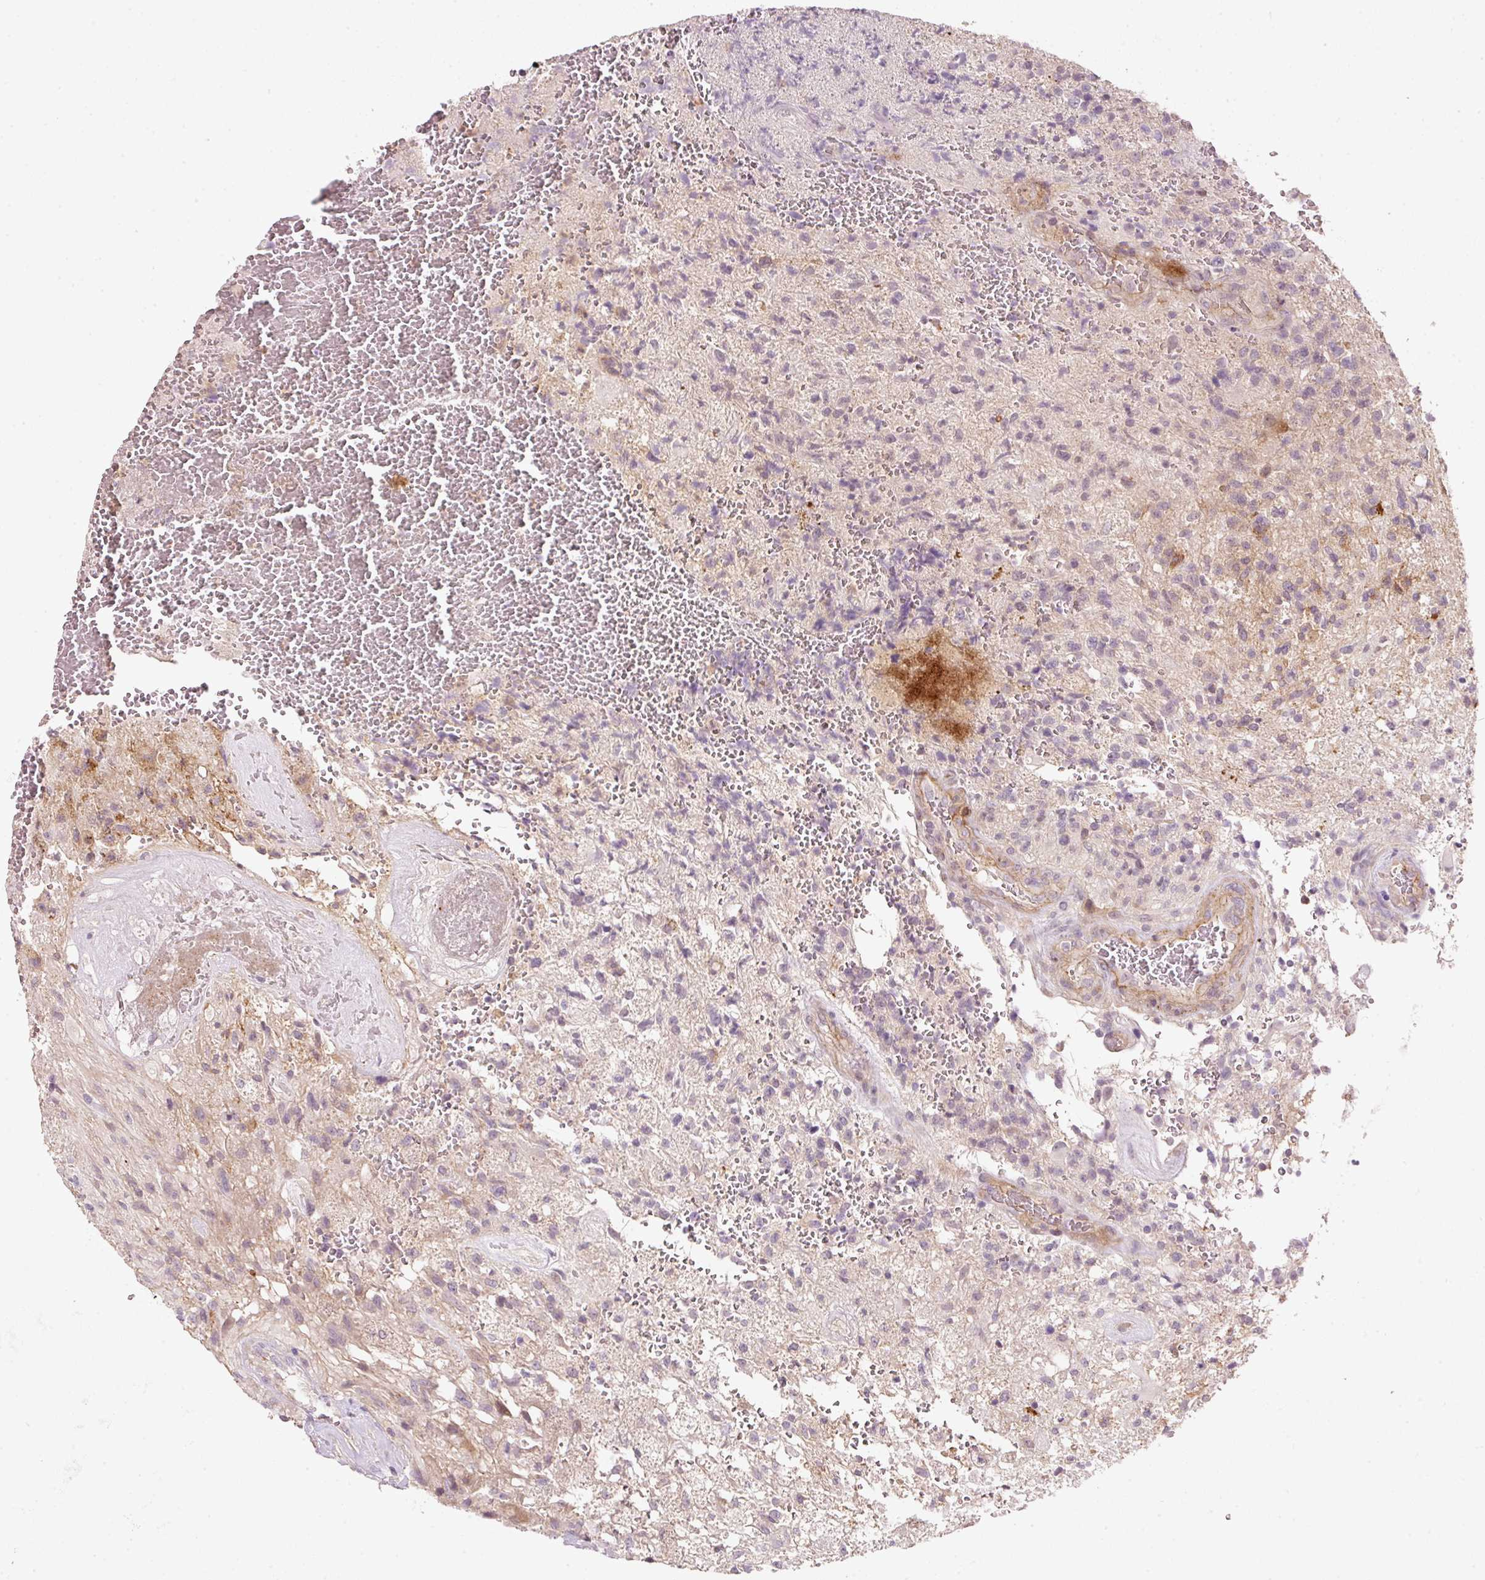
{"staining": {"intensity": "negative", "quantity": "none", "location": "none"}, "tissue": "glioma", "cell_type": "Tumor cells", "image_type": "cancer", "snomed": [{"axis": "morphology", "description": "Glioma, malignant, High grade"}, {"axis": "topography", "description": "Brain"}], "caption": "Glioma was stained to show a protein in brown. There is no significant staining in tumor cells.", "gene": "TIRAP", "patient": {"sex": "male", "age": 56}}